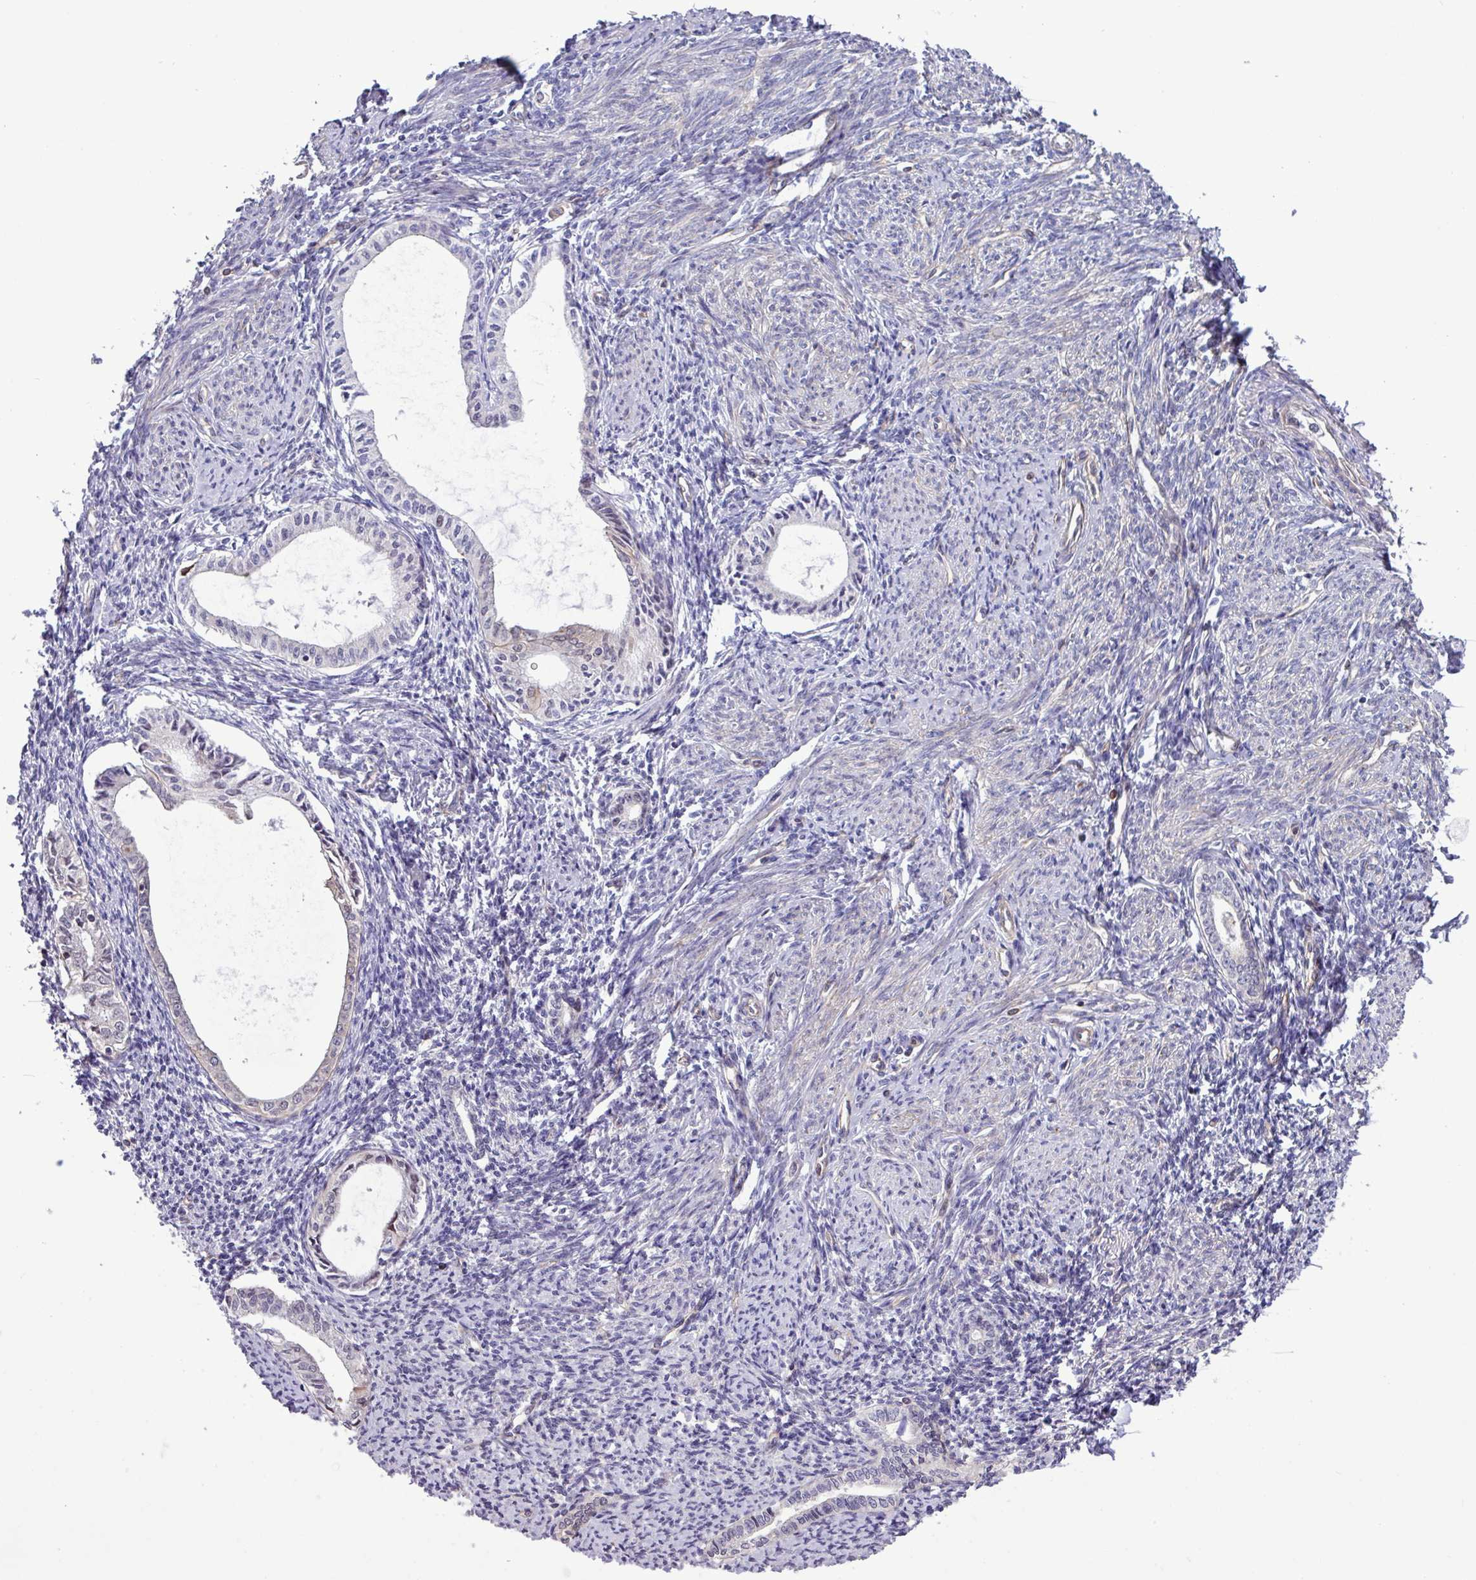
{"staining": {"intensity": "negative", "quantity": "none", "location": "none"}, "tissue": "endometrium", "cell_type": "Cells in endometrial stroma", "image_type": "normal", "snomed": [{"axis": "morphology", "description": "Normal tissue, NOS"}, {"axis": "topography", "description": "Endometrium"}], "caption": "Image shows no protein positivity in cells in endometrial stroma of benign endometrium. The staining is performed using DAB brown chromogen with nuclei counter-stained in using hematoxylin.", "gene": "CNTRL", "patient": {"sex": "female", "age": 63}}